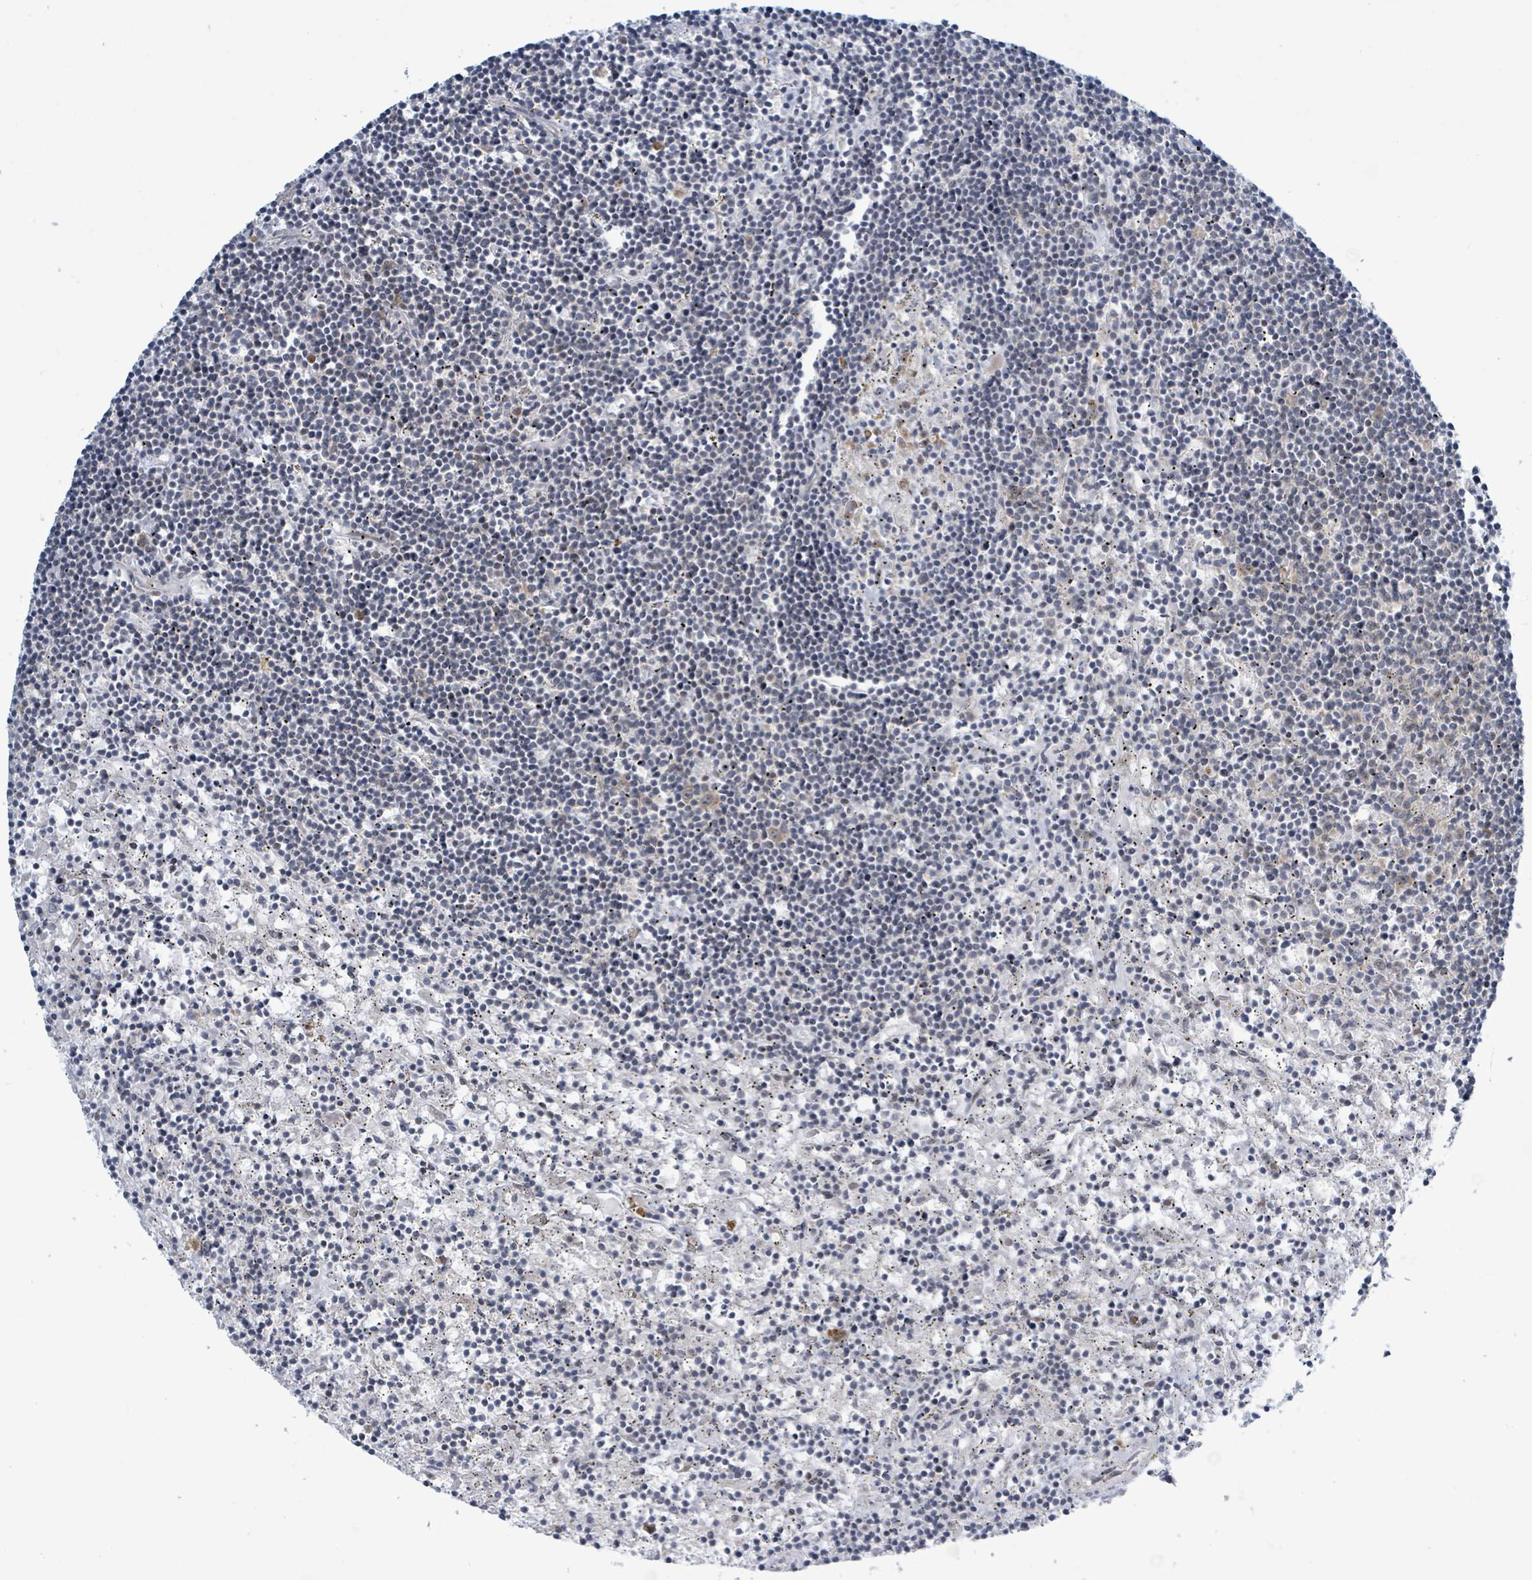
{"staining": {"intensity": "negative", "quantity": "none", "location": "none"}, "tissue": "lymphoma", "cell_type": "Tumor cells", "image_type": "cancer", "snomed": [{"axis": "morphology", "description": "Malignant lymphoma, non-Hodgkin's type, Low grade"}, {"axis": "topography", "description": "Spleen"}], "caption": "DAB (3,3'-diaminobenzidine) immunohistochemical staining of lymphoma displays no significant staining in tumor cells.", "gene": "RPL32", "patient": {"sex": "male", "age": 76}}